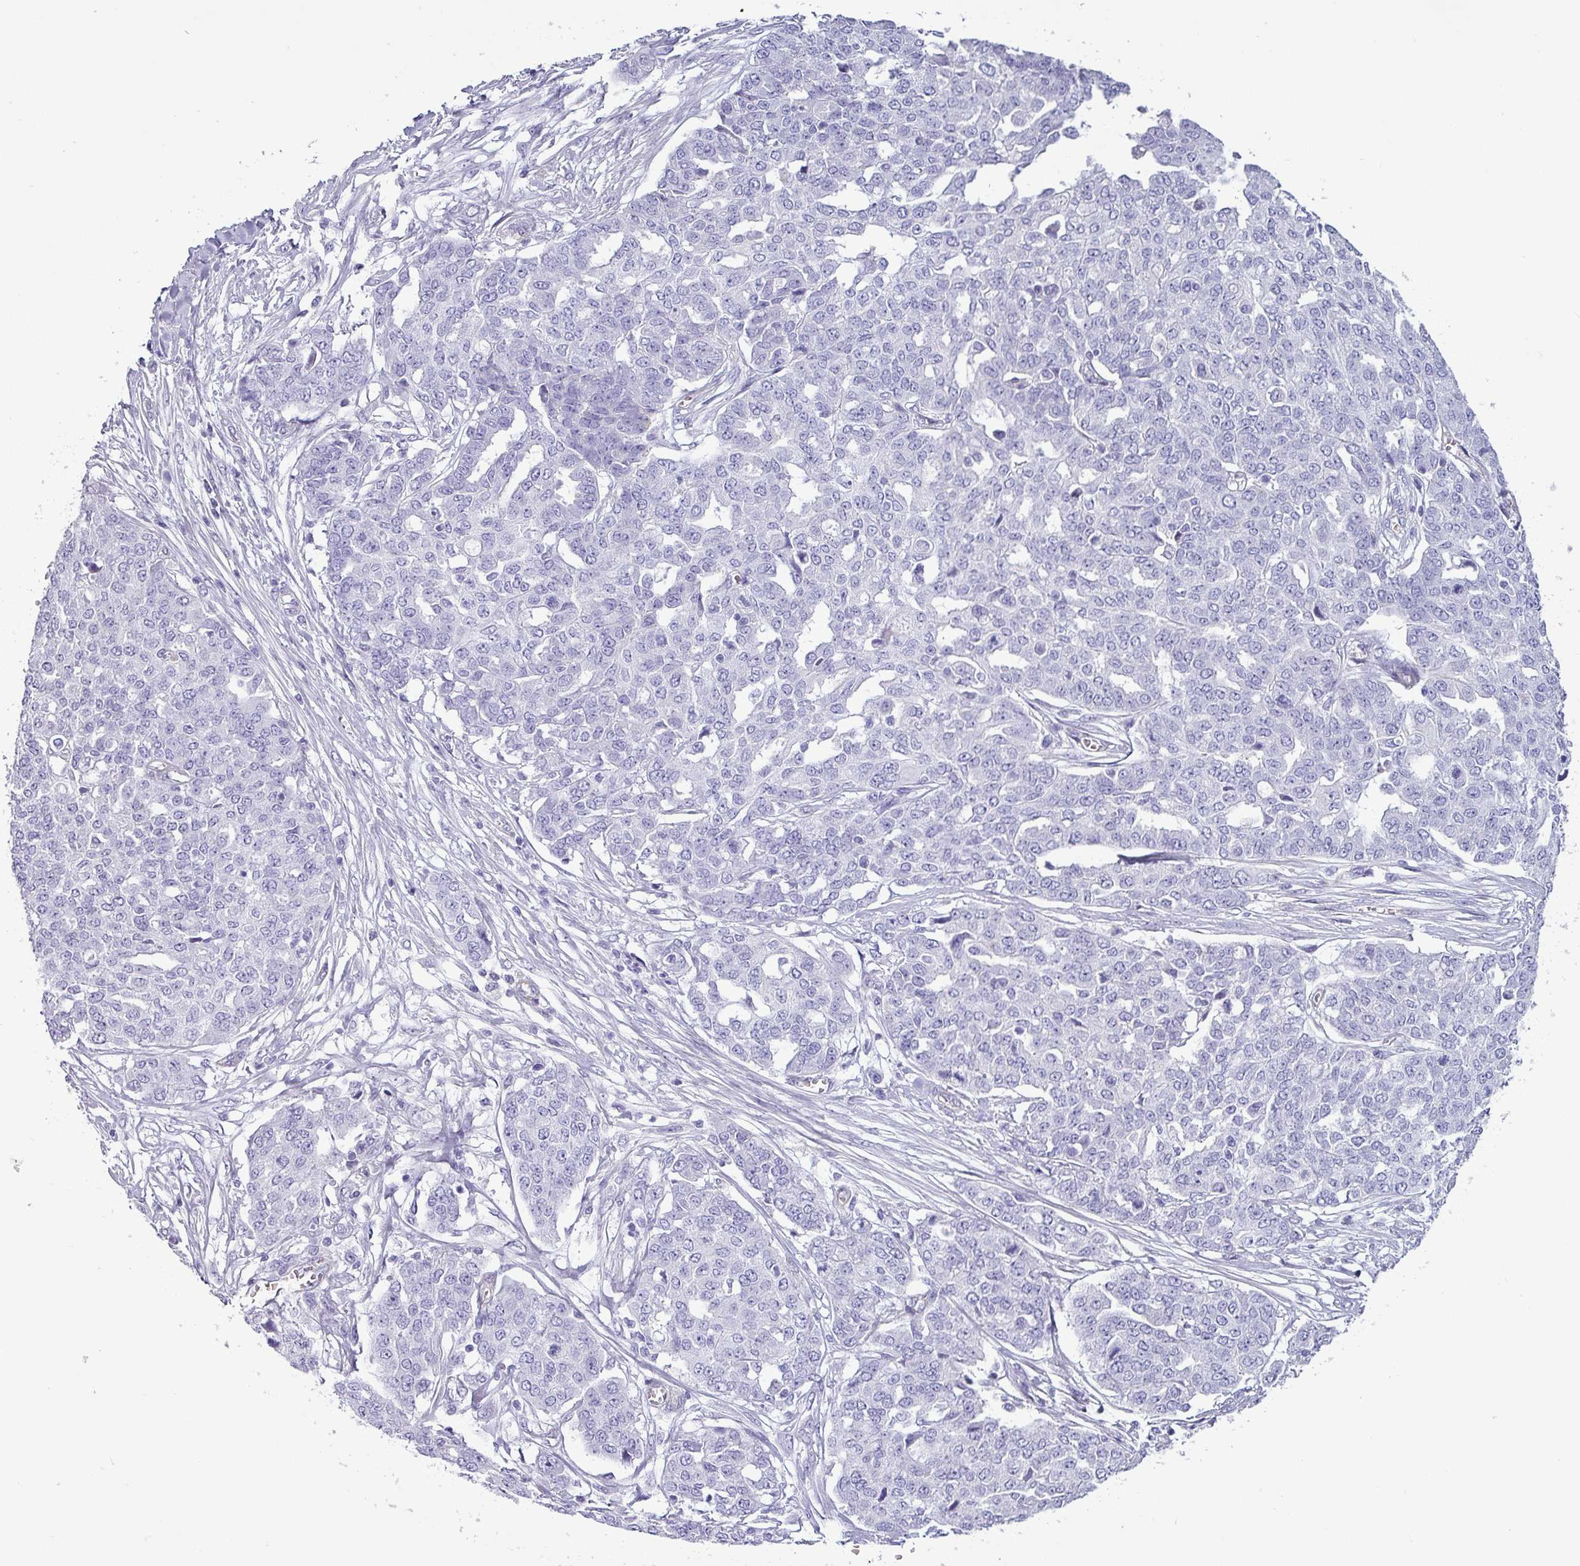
{"staining": {"intensity": "negative", "quantity": "none", "location": "none"}, "tissue": "ovarian cancer", "cell_type": "Tumor cells", "image_type": "cancer", "snomed": [{"axis": "morphology", "description": "Cystadenocarcinoma, serous, NOS"}, {"axis": "topography", "description": "Soft tissue"}, {"axis": "topography", "description": "Ovary"}], "caption": "Tumor cells show no significant protein positivity in ovarian cancer.", "gene": "VCX2", "patient": {"sex": "female", "age": 57}}